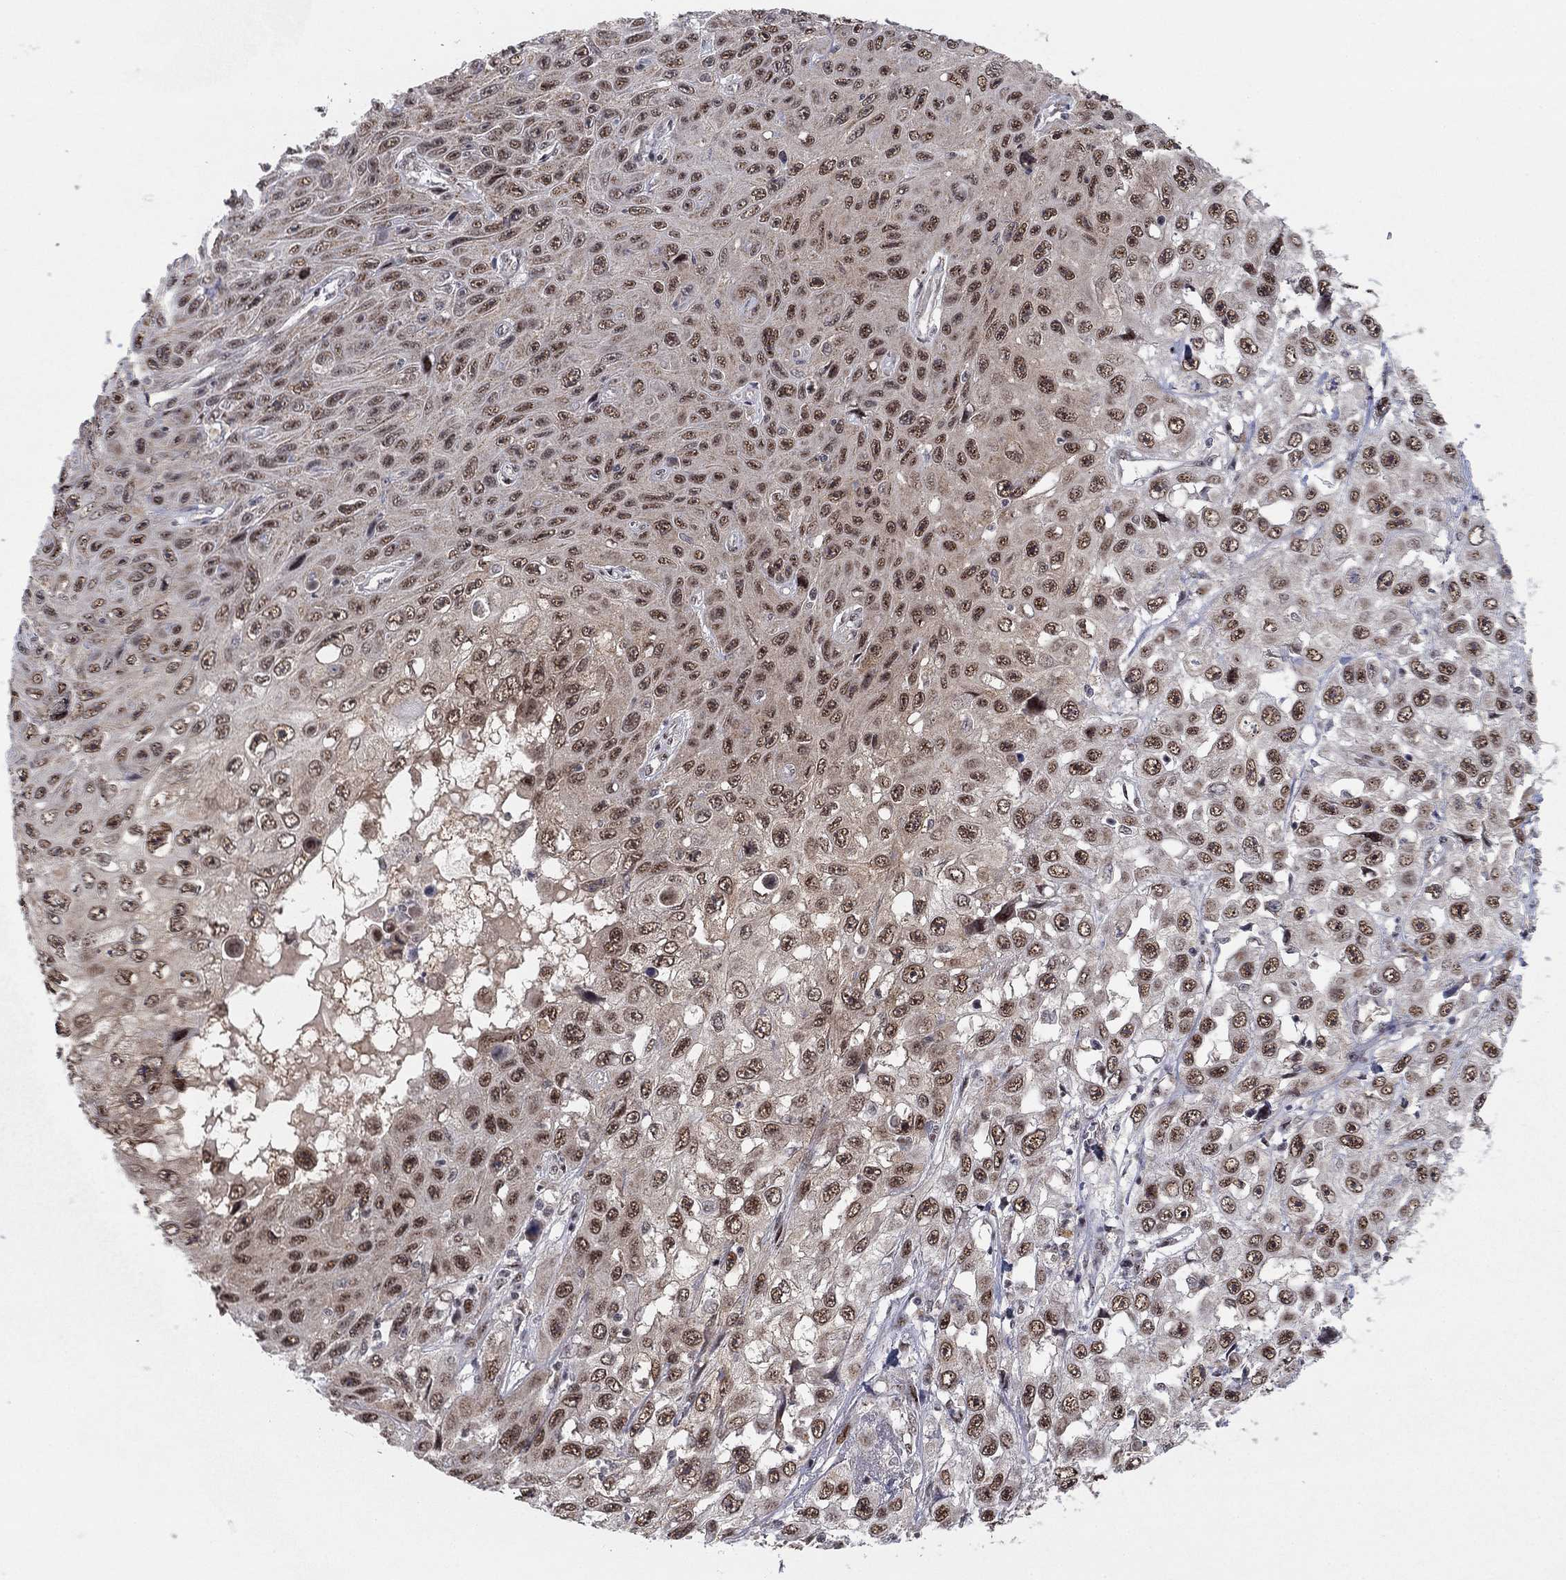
{"staining": {"intensity": "strong", "quantity": ">75%", "location": "nuclear"}, "tissue": "skin cancer", "cell_type": "Tumor cells", "image_type": "cancer", "snomed": [{"axis": "morphology", "description": "Squamous cell carcinoma, NOS"}, {"axis": "topography", "description": "Skin"}], "caption": "A histopathology image of skin cancer stained for a protein reveals strong nuclear brown staining in tumor cells.", "gene": "ZNF395", "patient": {"sex": "male", "age": 82}}